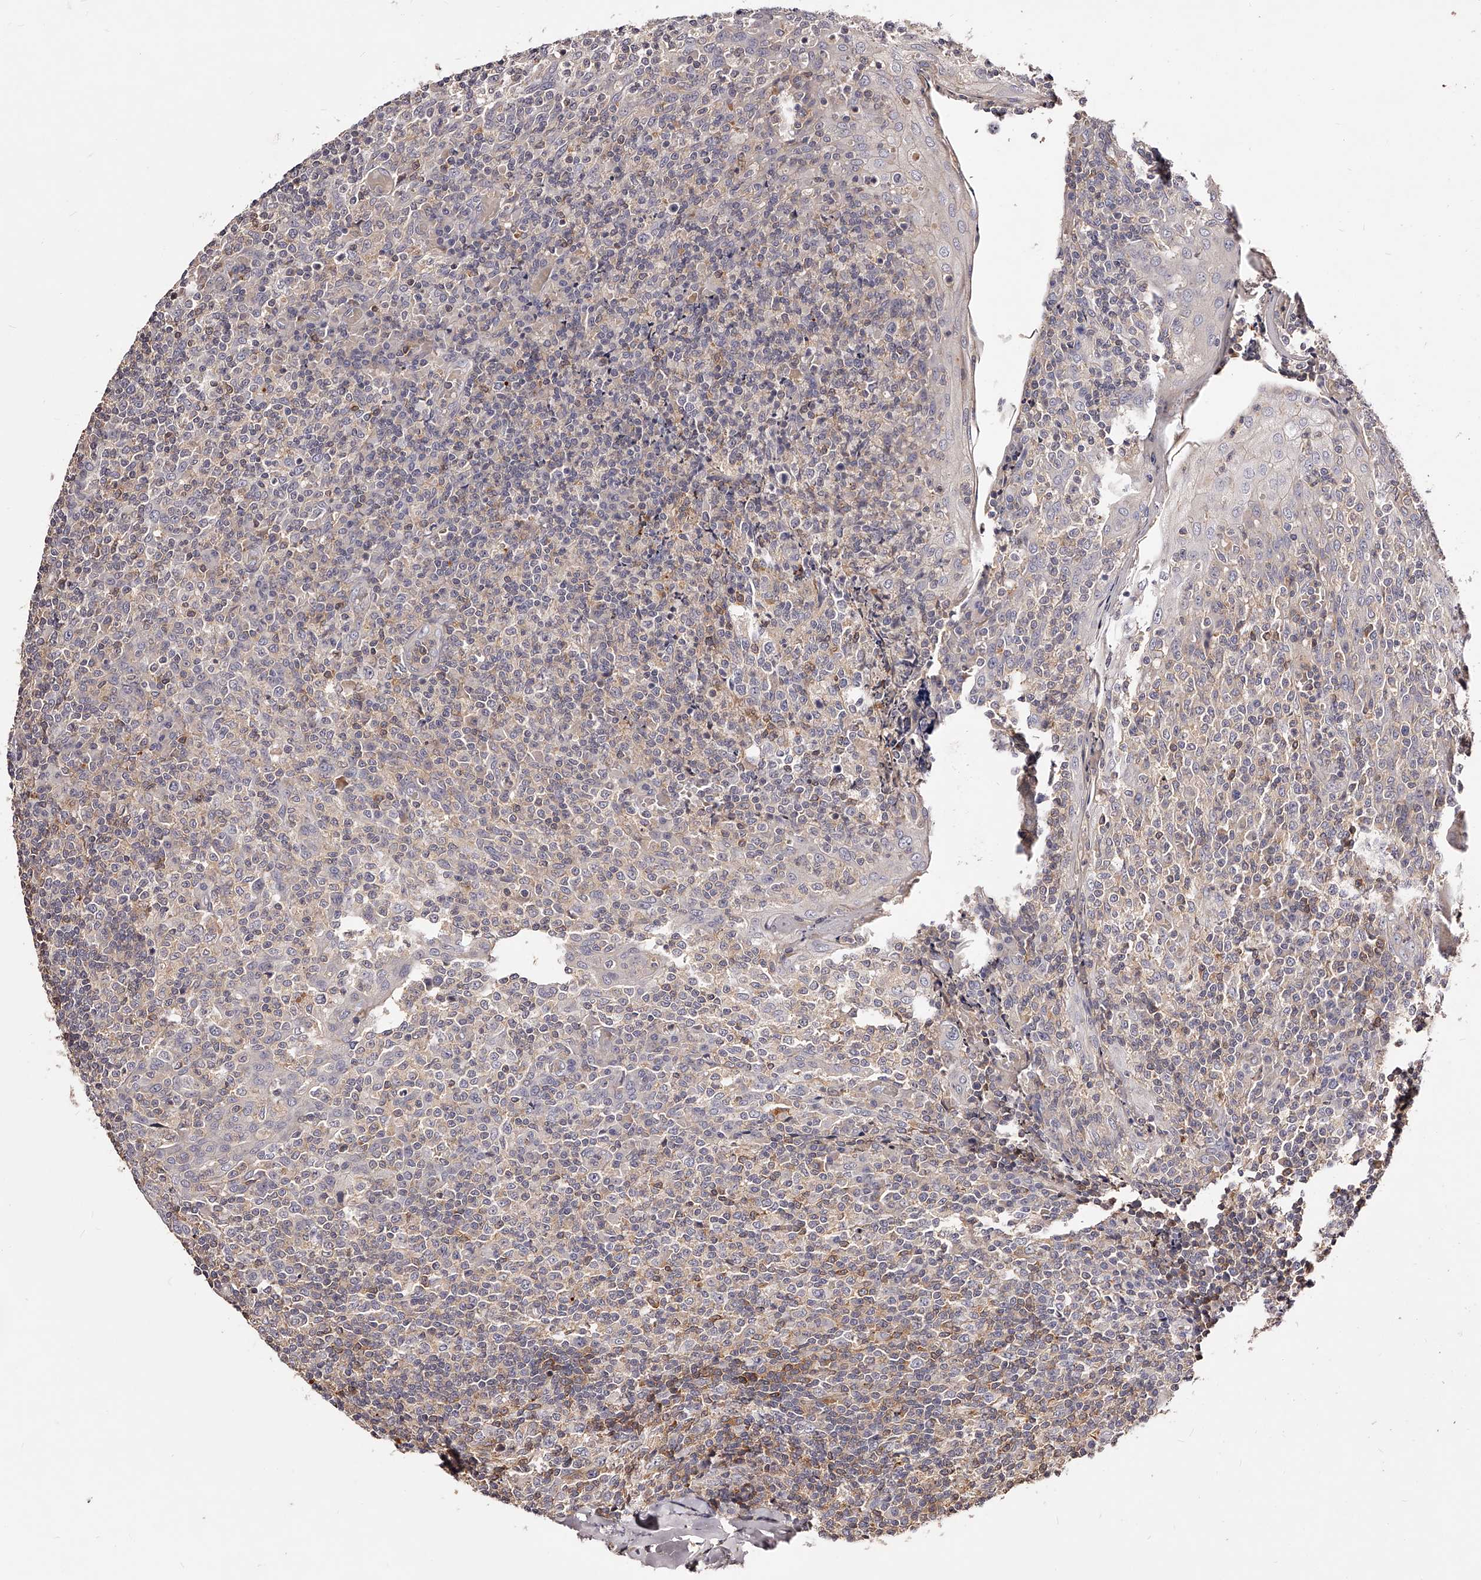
{"staining": {"intensity": "moderate", "quantity": "<25%", "location": "cytoplasmic/membranous"}, "tissue": "tonsil", "cell_type": "Germinal center cells", "image_type": "normal", "snomed": [{"axis": "morphology", "description": "Normal tissue, NOS"}, {"axis": "topography", "description": "Tonsil"}], "caption": "Immunohistochemistry histopathology image of benign tonsil stained for a protein (brown), which demonstrates low levels of moderate cytoplasmic/membranous expression in approximately <25% of germinal center cells.", "gene": "PHACTR1", "patient": {"sex": "female", "age": 19}}